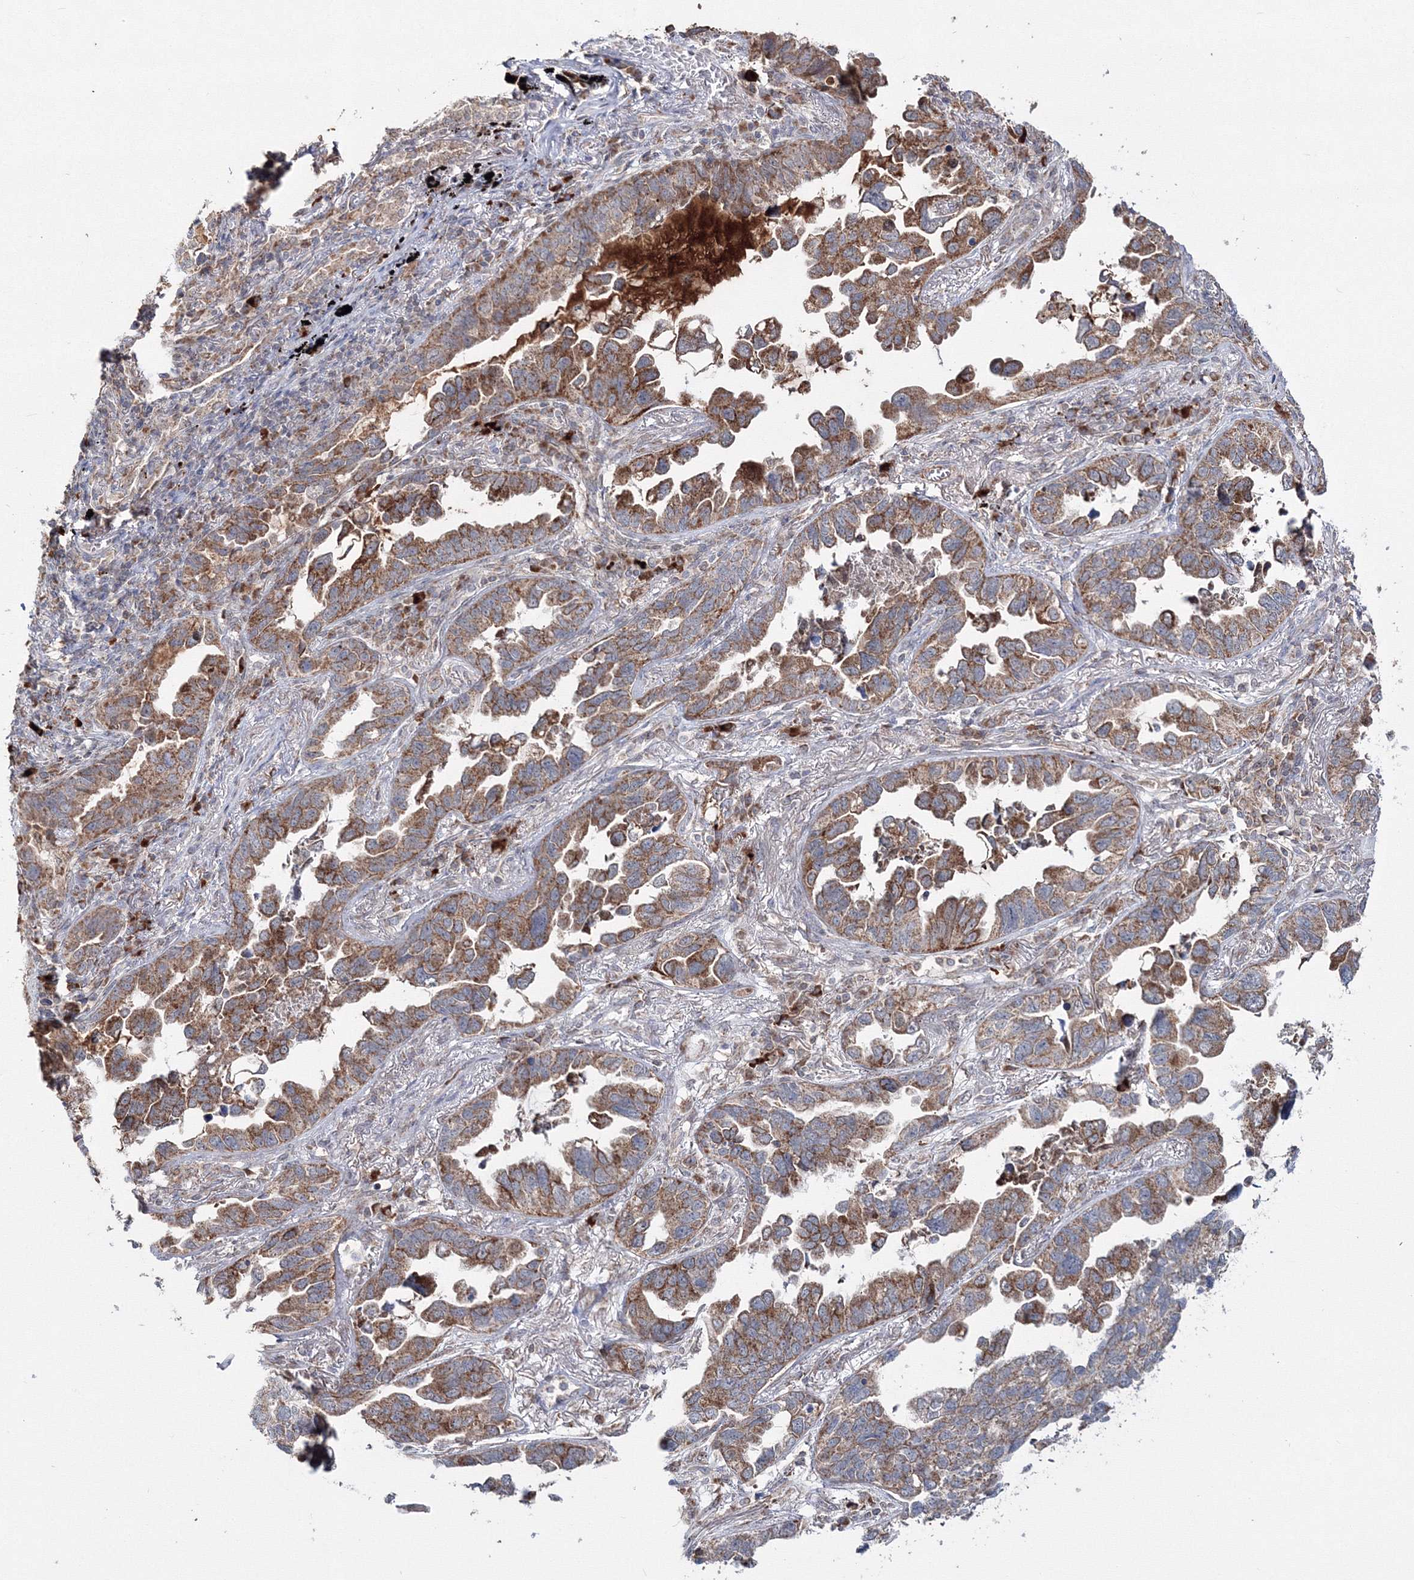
{"staining": {"intensity": "moderate", "quantity": ">75%", "location": "cytoplasmic/membranous"}, "tissue": "lung cancer", "cell_type": "Tumor cells", "image_type": "cancer", "snomed": [{"axis": "morphology", "description": "Adenocarcinoma, NOS"}, {"axis": "topography", "description": "Lung"}], "caption": "Lung cancer stained with immunohistochemistry (IHC) reveals moderate cytoplasmic/membranous staining in approximately >75% of tumor cells.", "gene": "PEX13", "patient": {"sex": "male", "age": 67}}